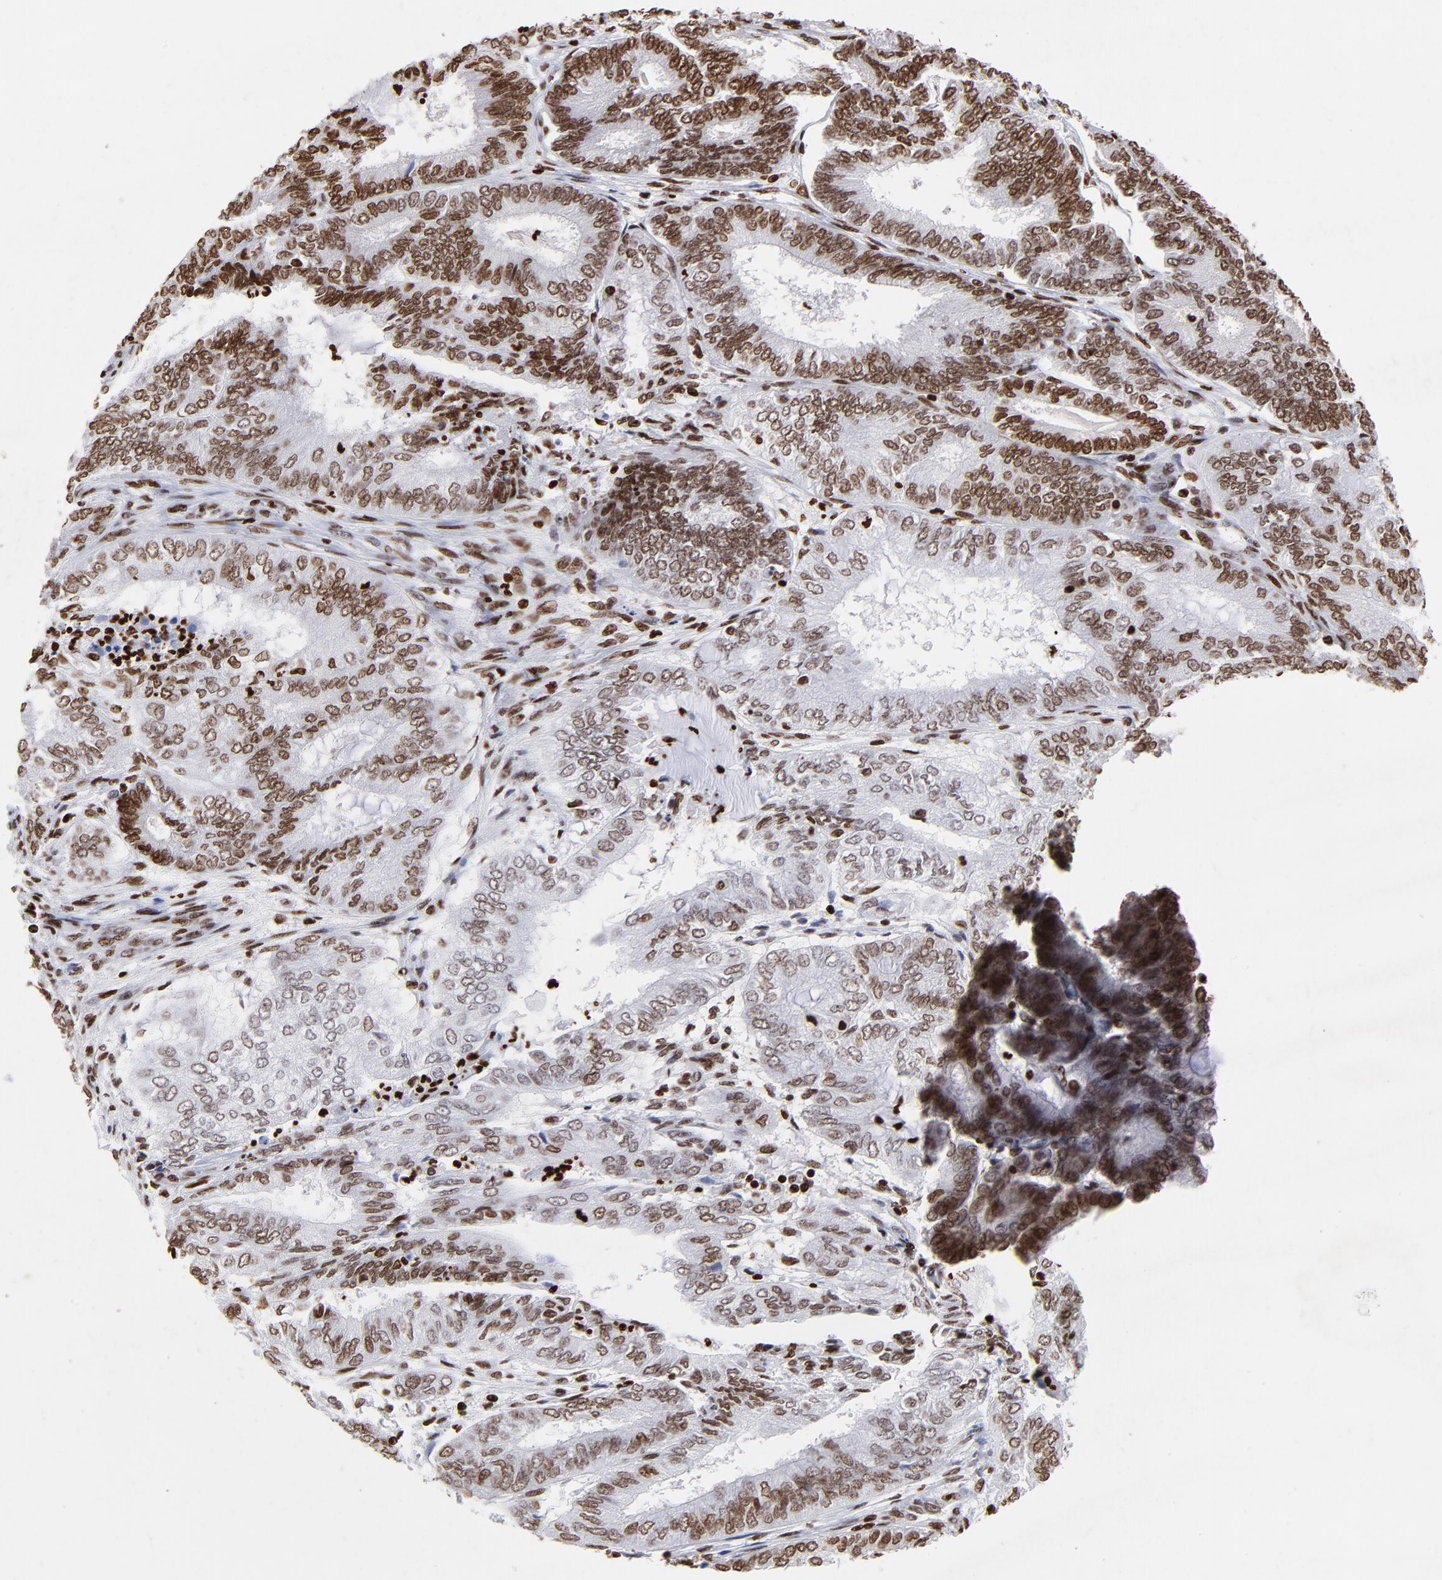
{"staining": {"intensity": "strong", "quantity": ">75%", "location": "nuclear"}, "tissue": "endometrial cancer", "cell_type": "Tumor cells", "image_type": "cancer", "snomed": [{"axis": "morphology", "description": "Adenocarcinoma, NOS"}, {"axis": "topography", "description": "Endometrium"}], "caption": "Human endometrial cancer stained with a brown dye reveals strong nuclear positive expression in about >75% of tumor cells.", "gene": "FBH1", "patient": {"sex": "female", "age": 59}}